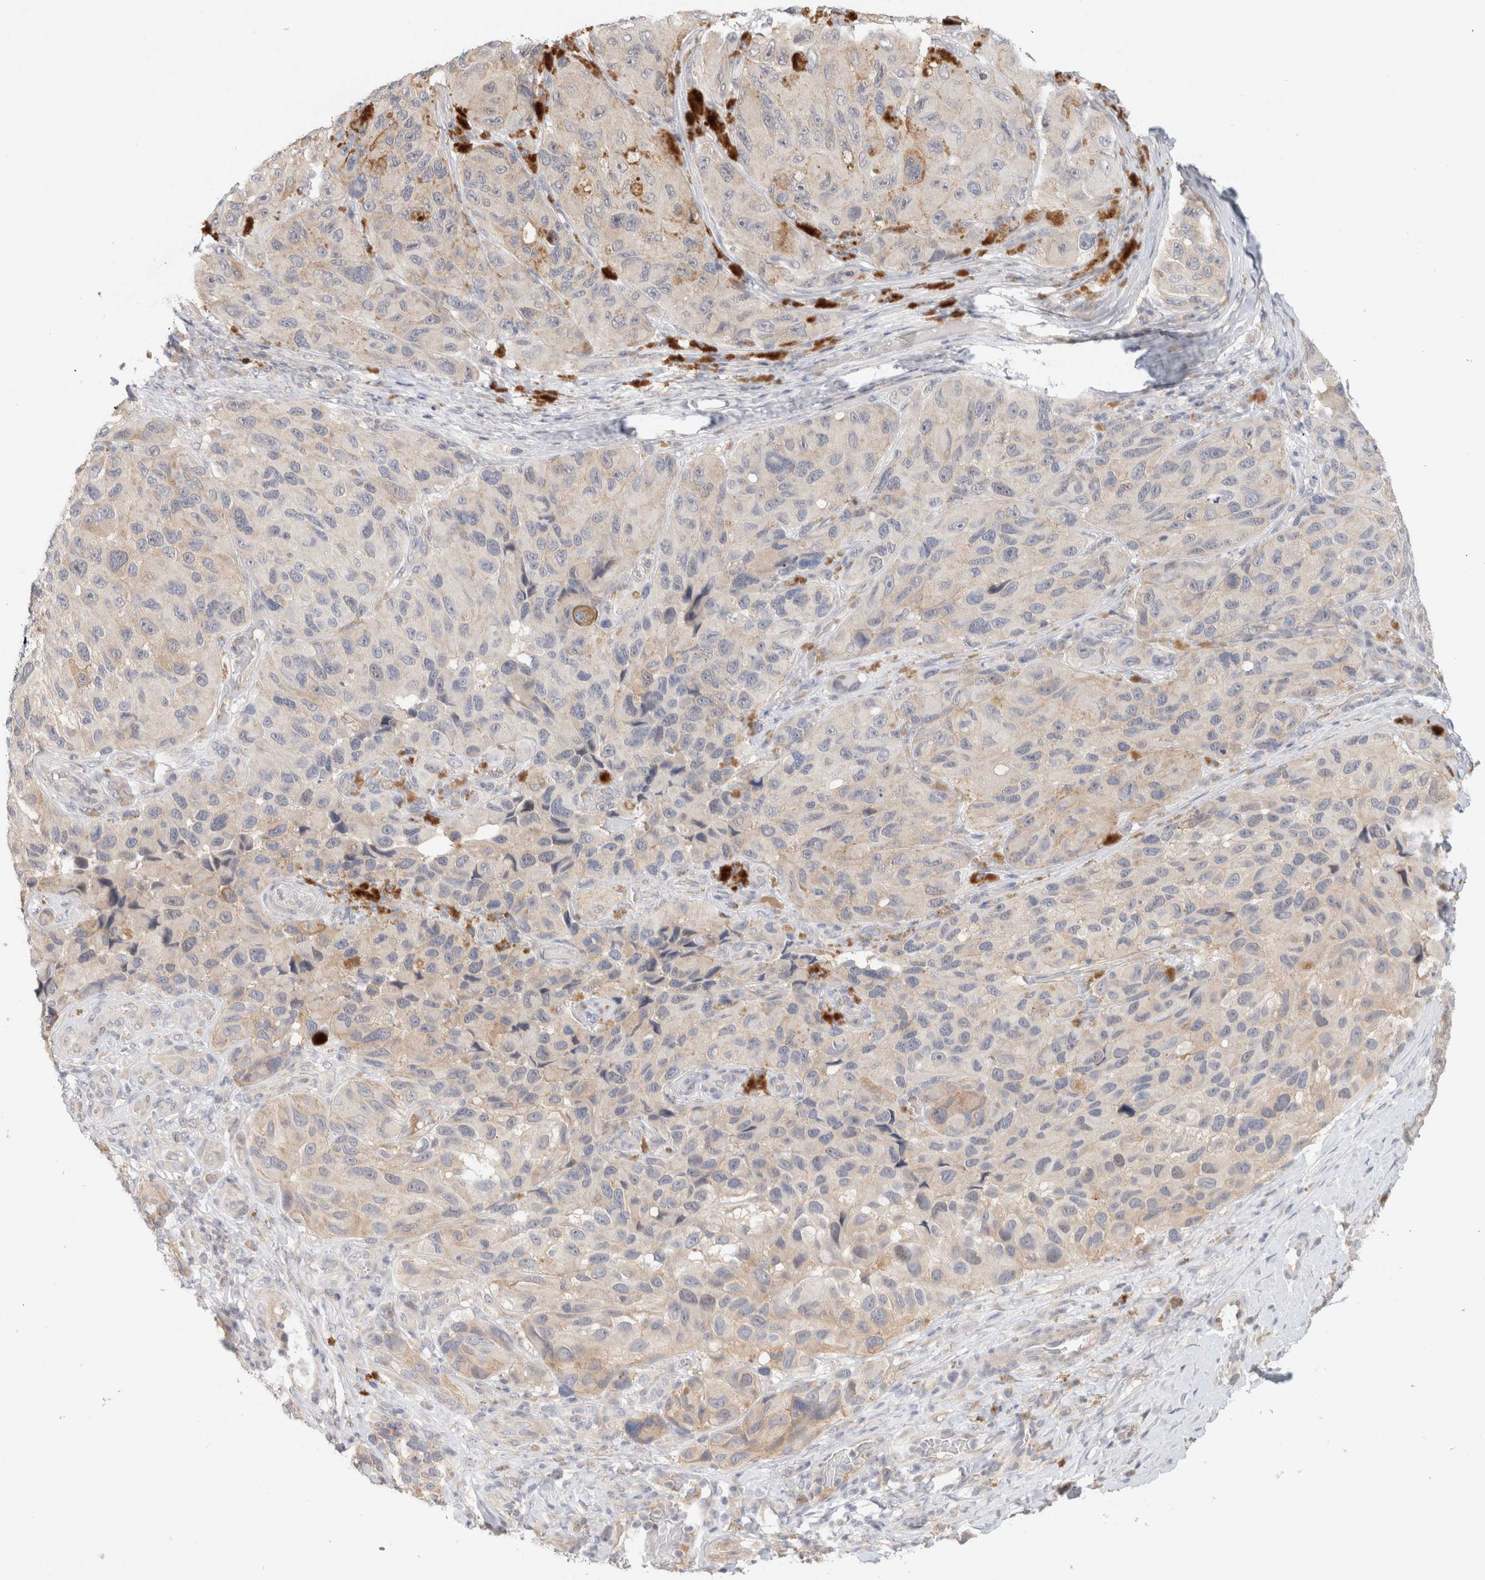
{"staining": {"intensity": "negative", "quantity": "none", "location": "none"}, "tissue": "melanoma", "cell_type": "Tumor cells", "image_type": "cancer", "snomed": [{"axis": "morphology", "description": "Malignant melanoma, NOS"}, {"axis": "topography", "description": "Skin"}], "caption": "Immunohistochemistry image of neoplastic tissue: melanoma stained with DAB demonstrates no significant protein expression in tumor cells. The staining was performed using DAB (3,3'-diaminobenzidine) to visualize the protein expression in brown, while the nuclei were stained in blue with hematoxylin (Magnification: 20x).", "gene": "SPRTN", "patient": {"sex": "female", "age": 73}}